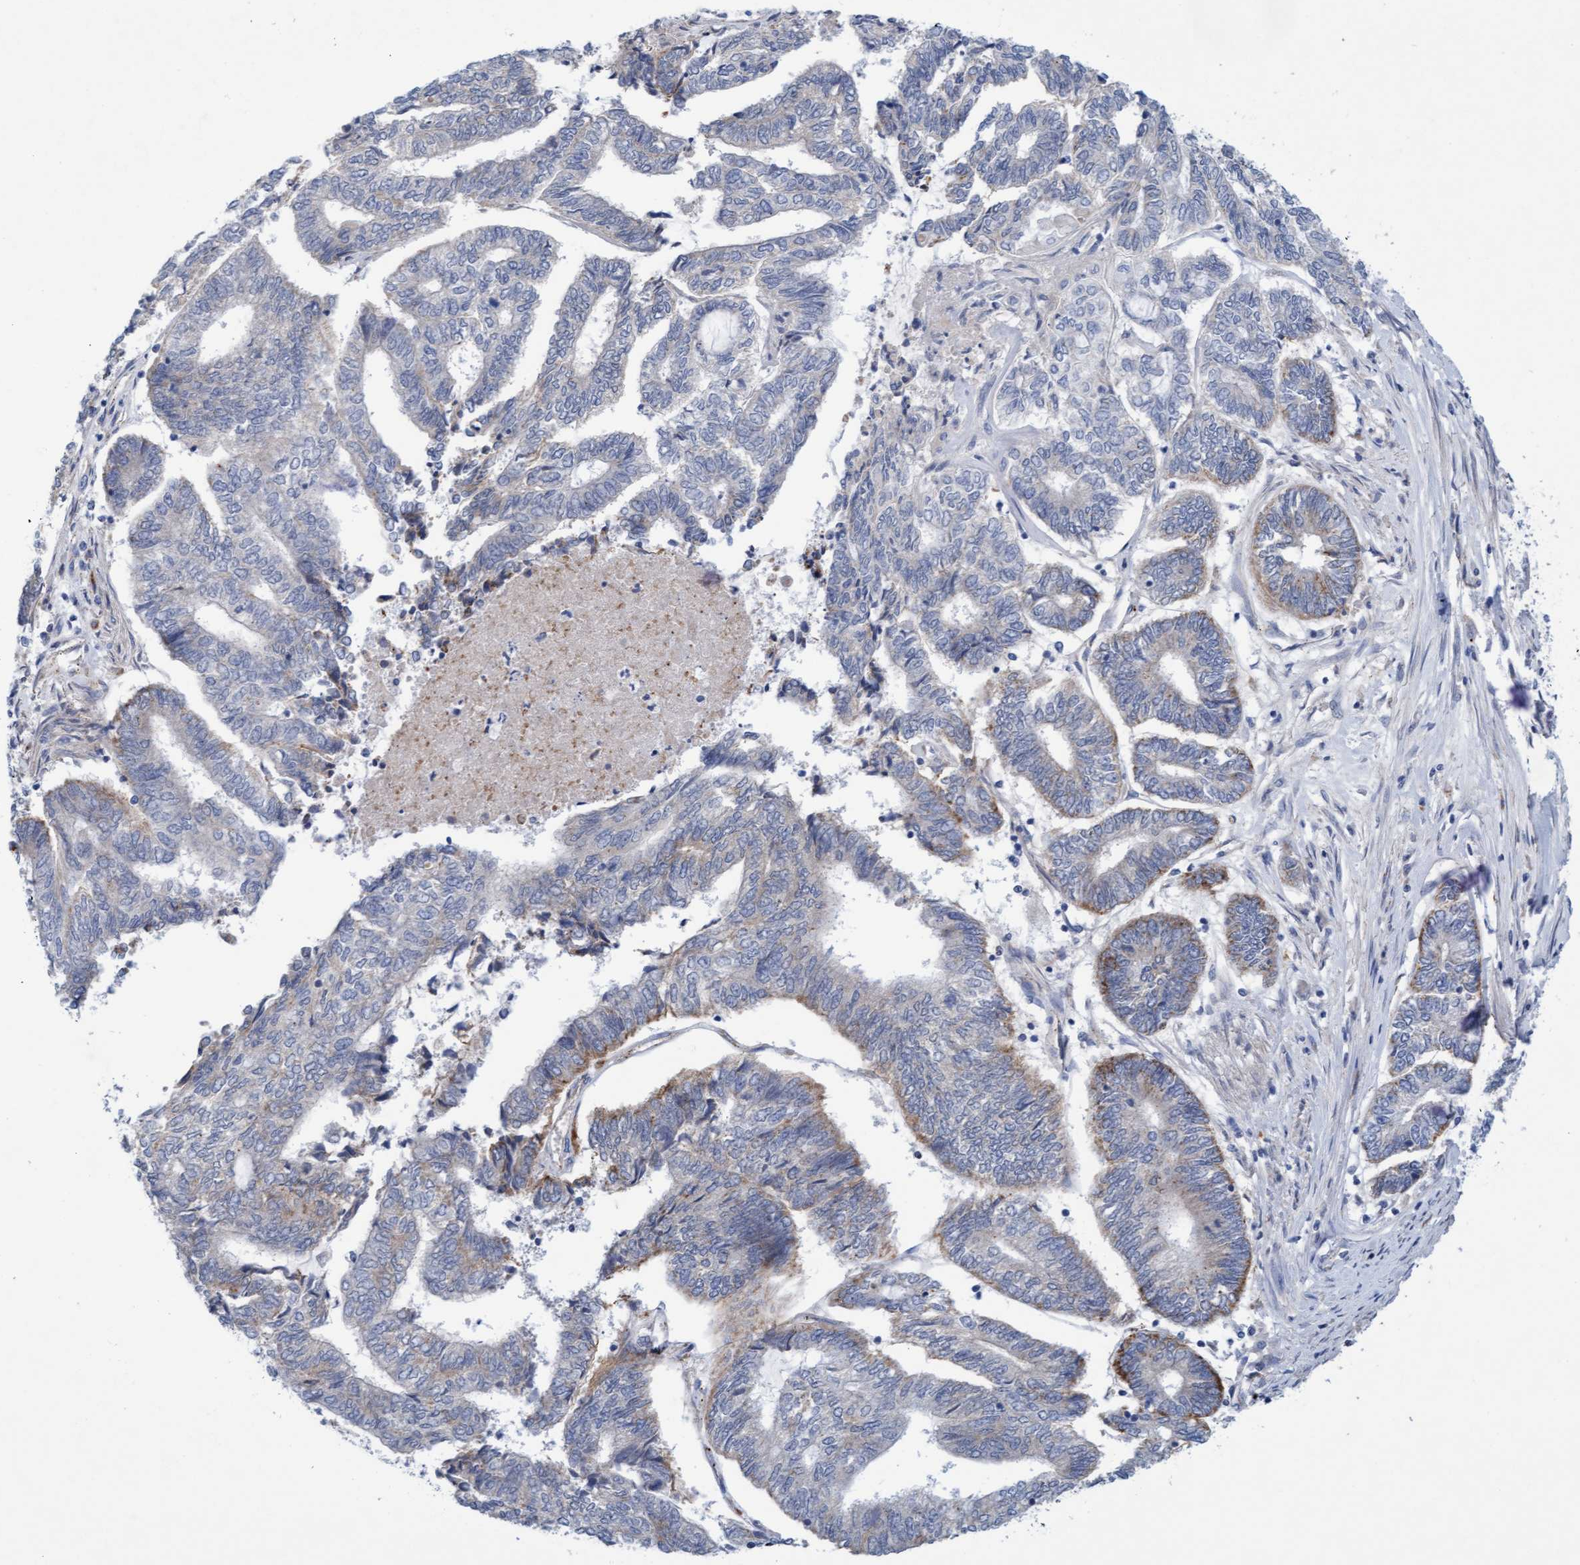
{"staining": {"intensity": "weak", "quantity": "<25%", "location": "cytoplasmic/membranous"}, "tissue": "endometrial cancer", "cell_type": "Tumor cells", "image_type": "cancer", "snomed": [{"axis": "morphology", "description": "Adenocarcinoma, NOS"}, {"axis": "topography", "description": "Uterus"}, {"axis": "topography", "description": "Endometrium"}], "caption": "Tumor cells are negative for protein expression in human adenocarcinoma (endometrial).", "gene": "SGSH", "patient": {"sex": "female", "age": 70}}